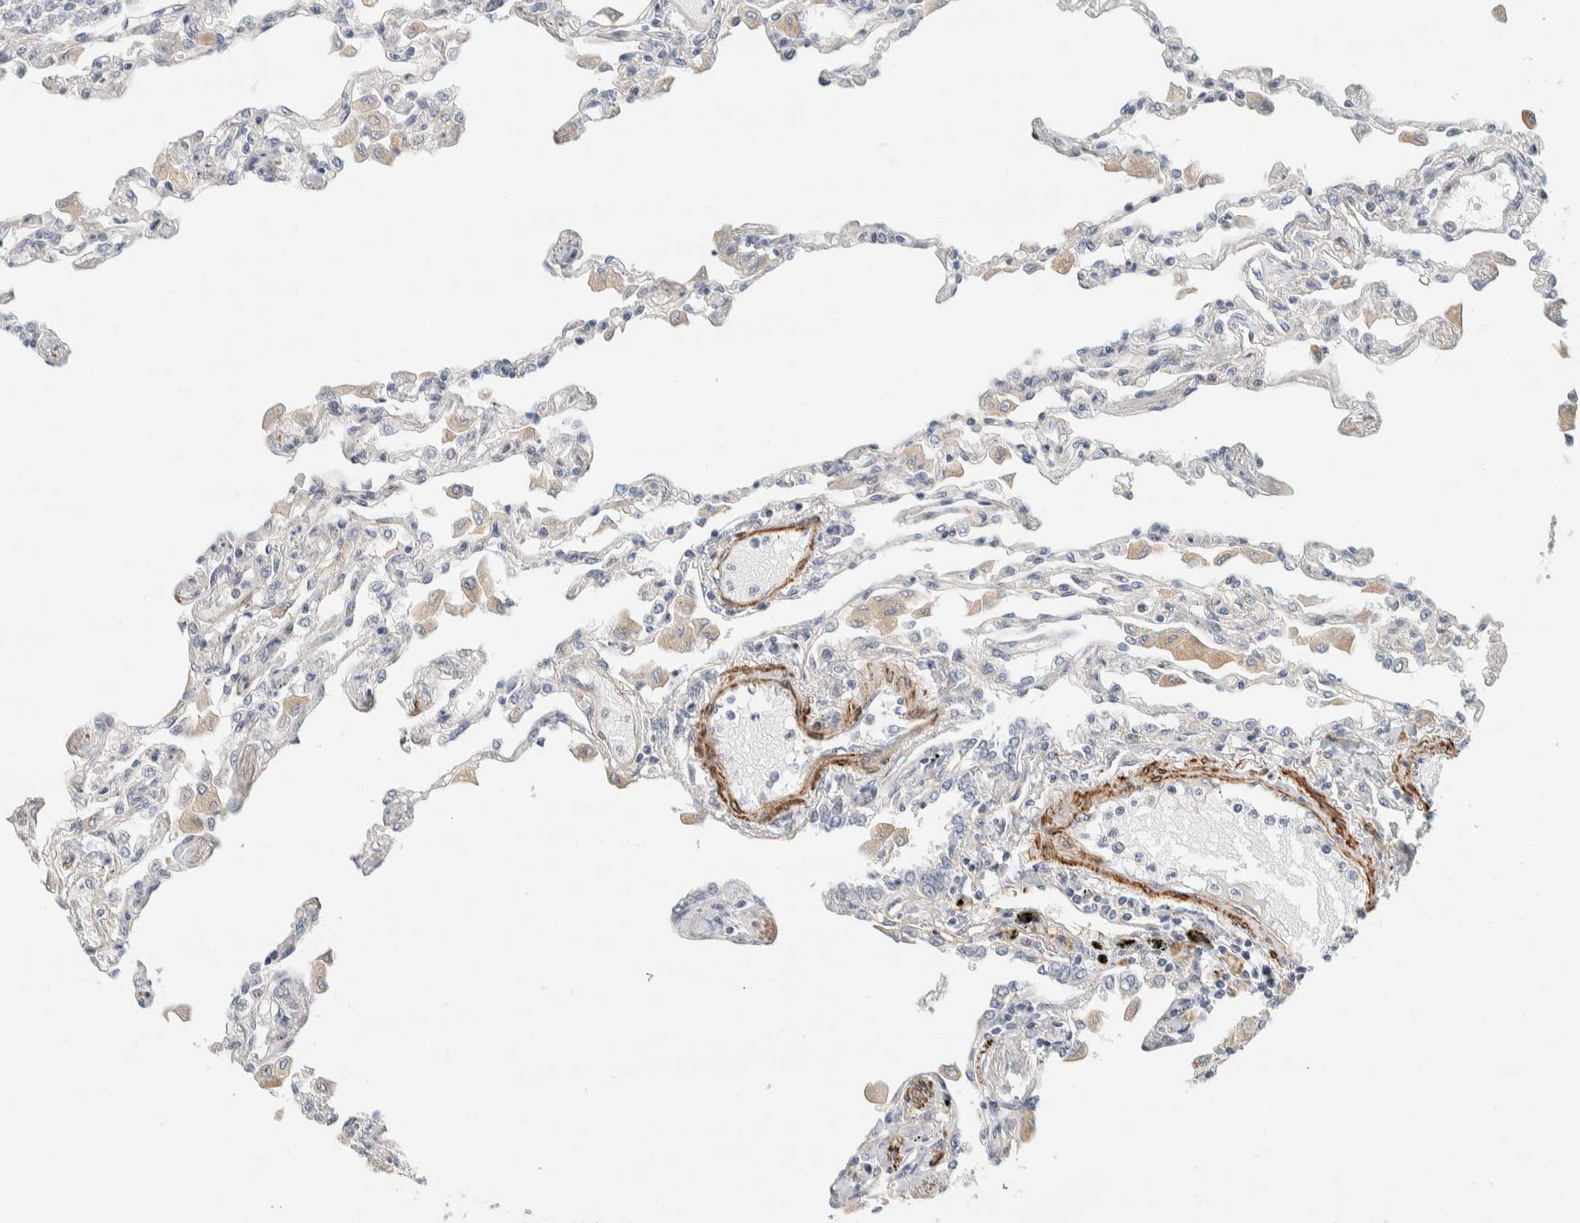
{"staining": {"intensity": "negative", "quantity": "none", "location": "none"}, "tissue": "lung", "cell_type": "Alveolar cells", "image_type": "normal", "snomed": [{"axis": "morphology", "description": "Normal tissue, NOS"}, {"axis": "topography", "description": "Bronchus"}, {"axis": "topography", "description": "Lung"}], "caption": "Micrograph shows no protein staining in alveolar cells of benign lung. (Stains: DAB immunohistochemistry (IHC) with hematoxylin counter stain, Microscopy: brightfield microscopy at high magnification).", "gene": "CDR2", "patient": {"sex": "female", "age": 49}}